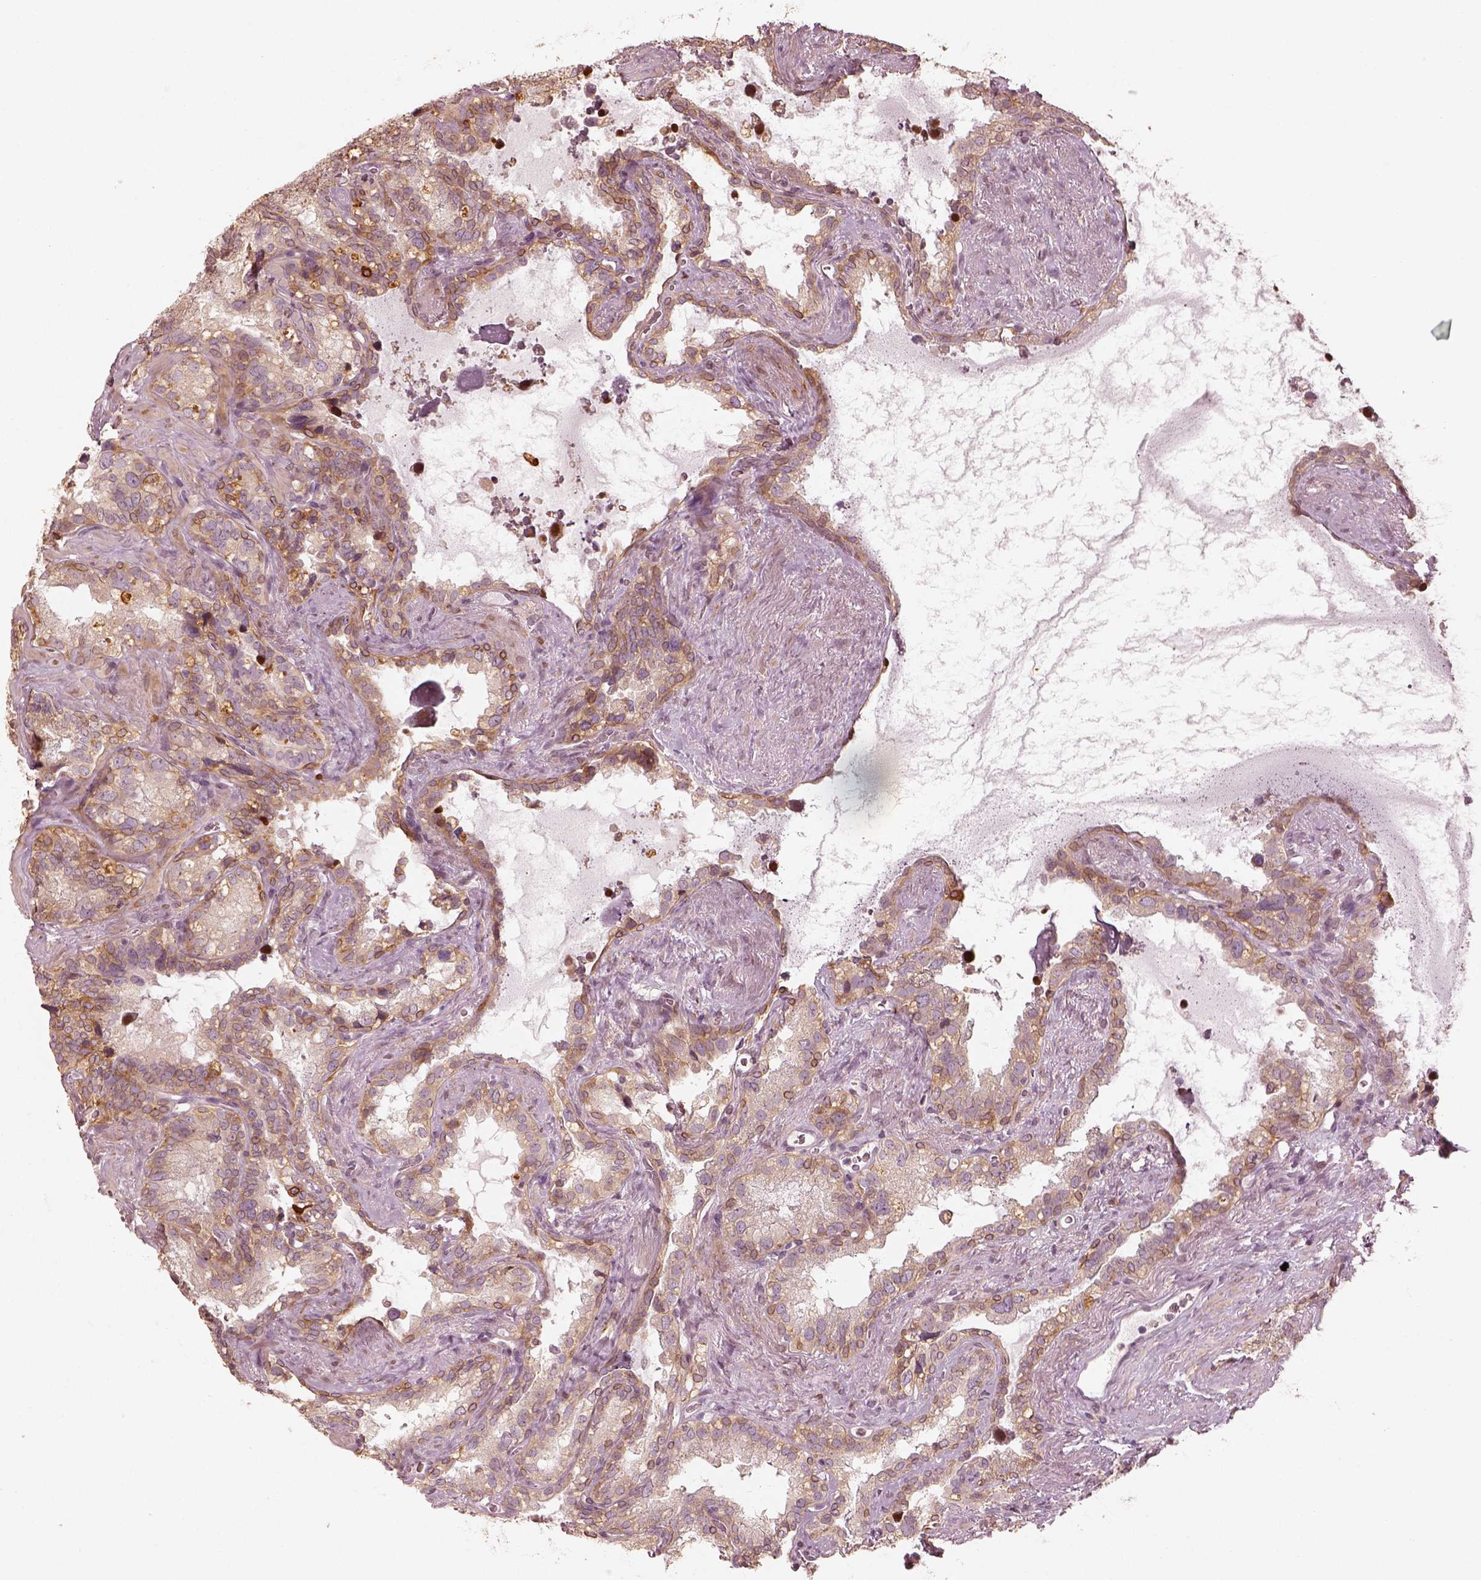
{"staining": {"intensity": "moderate", "quantity": ">75%", "location": "cytoplasmic/membranous"}, "tissue": "seminal vesicle", "cell_type": "Glandular cells", "image_type": "normal", "snomed": [{"axis": "morphology", "description": "Normal tissue, NOS"}, {"axis": "topography", "description": "Seminal veicle"}], "caption": "Protein staining exhibits moderate cytoplasmic/membranous expression in approximately >75% of glandular cells in benign seminal vesicle.", "gene": "WLS", "patient": {"sex": "male", "age": 71}}